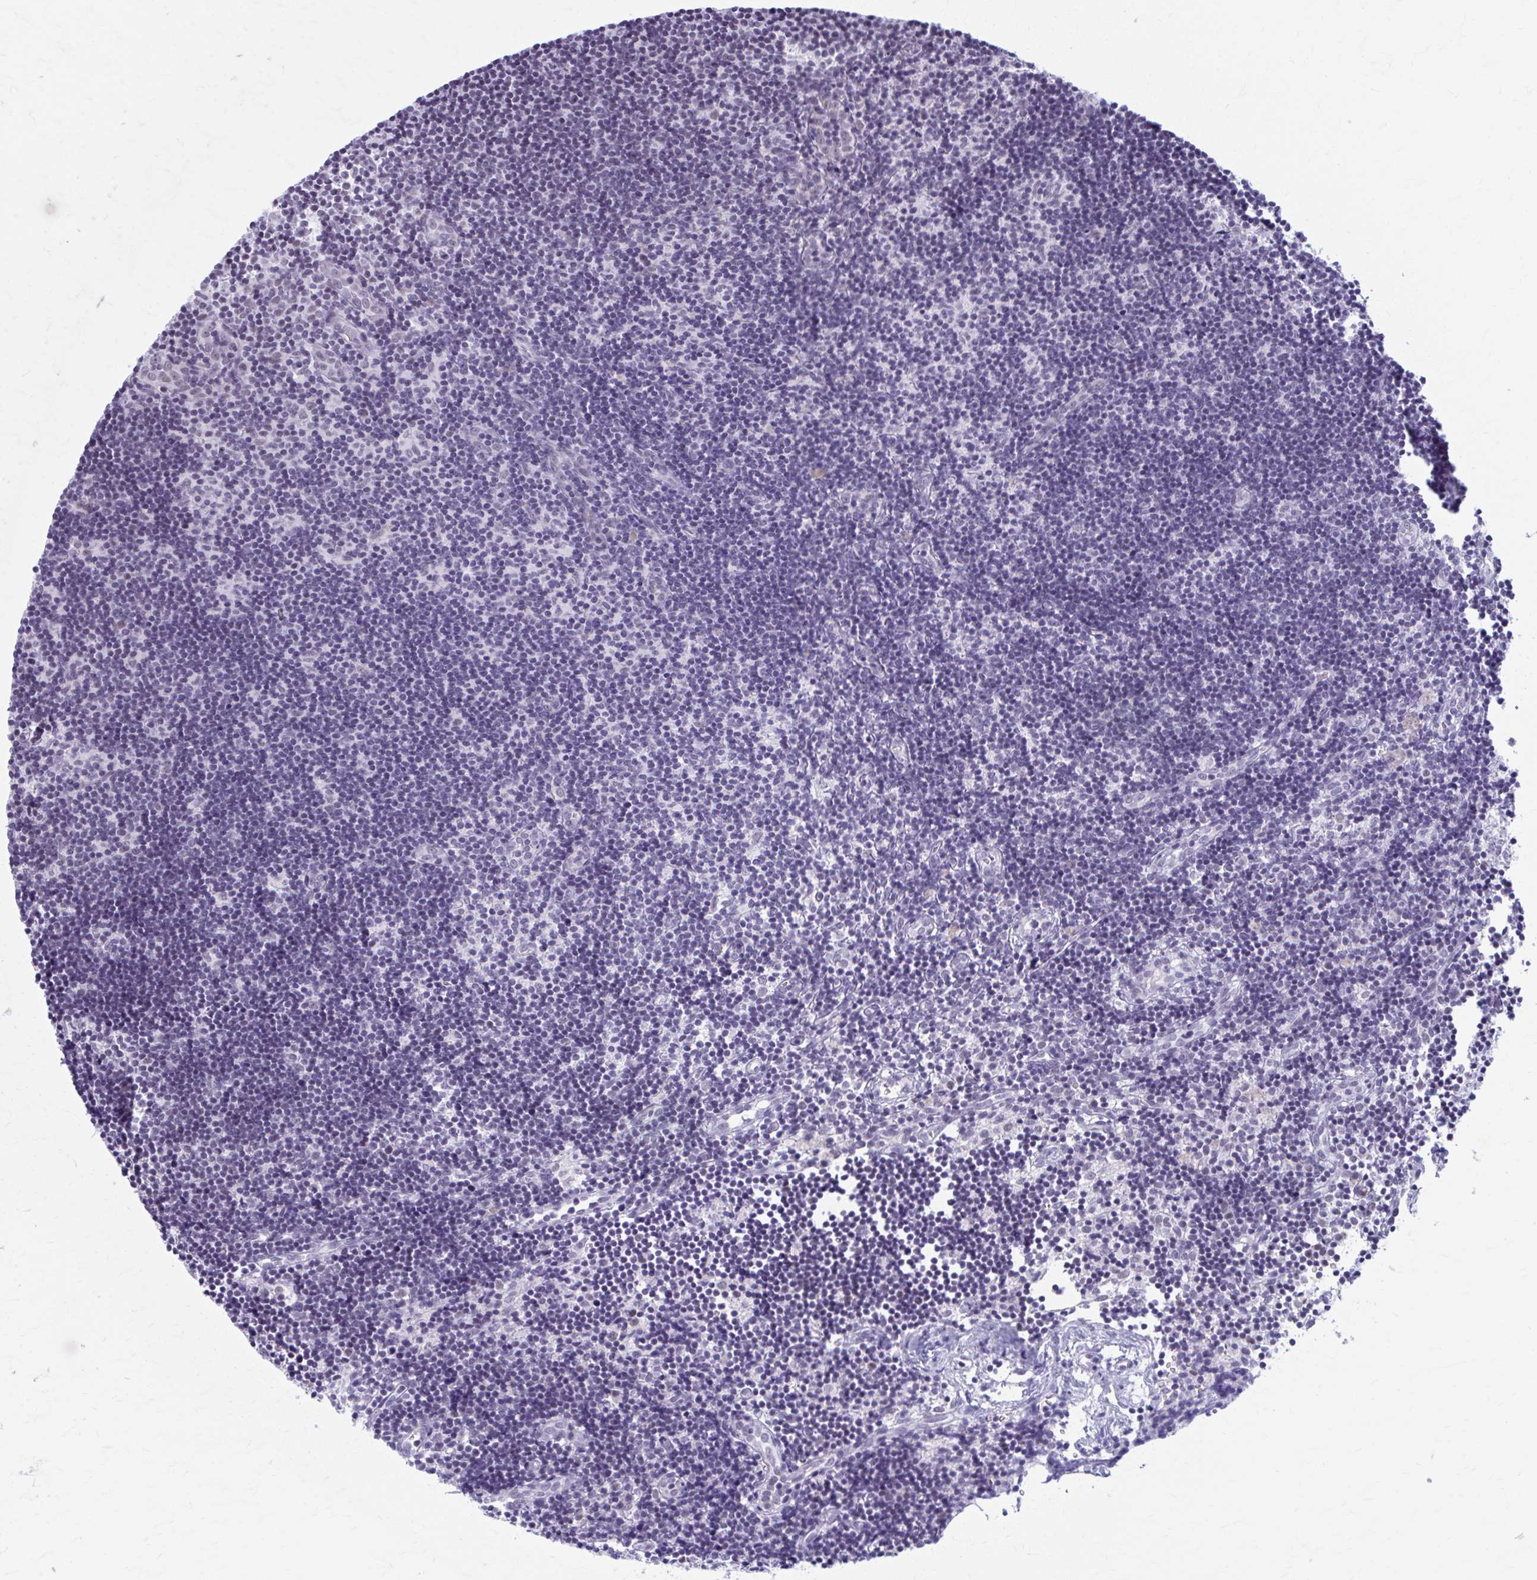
{"staining": {"intensity": "negative", "quantity": "none", "location": "none"}, "tissue": "lymph node", "cell_type": "Germinal center cells", "image_type": "normal", "snomed": [{"axis": "morphology", "description": "Normal tissue, NOS"}, {"axis": "topography", "description": "Lymph node"}], "caption": "DAB (3,3'-diaminobenzidine) immunohistochemical staining of normal human lymph node exhibits no significant staining in germinal center cells.", "gene": "CCDC105", "patient": {"sex": "female", "age": 31}}